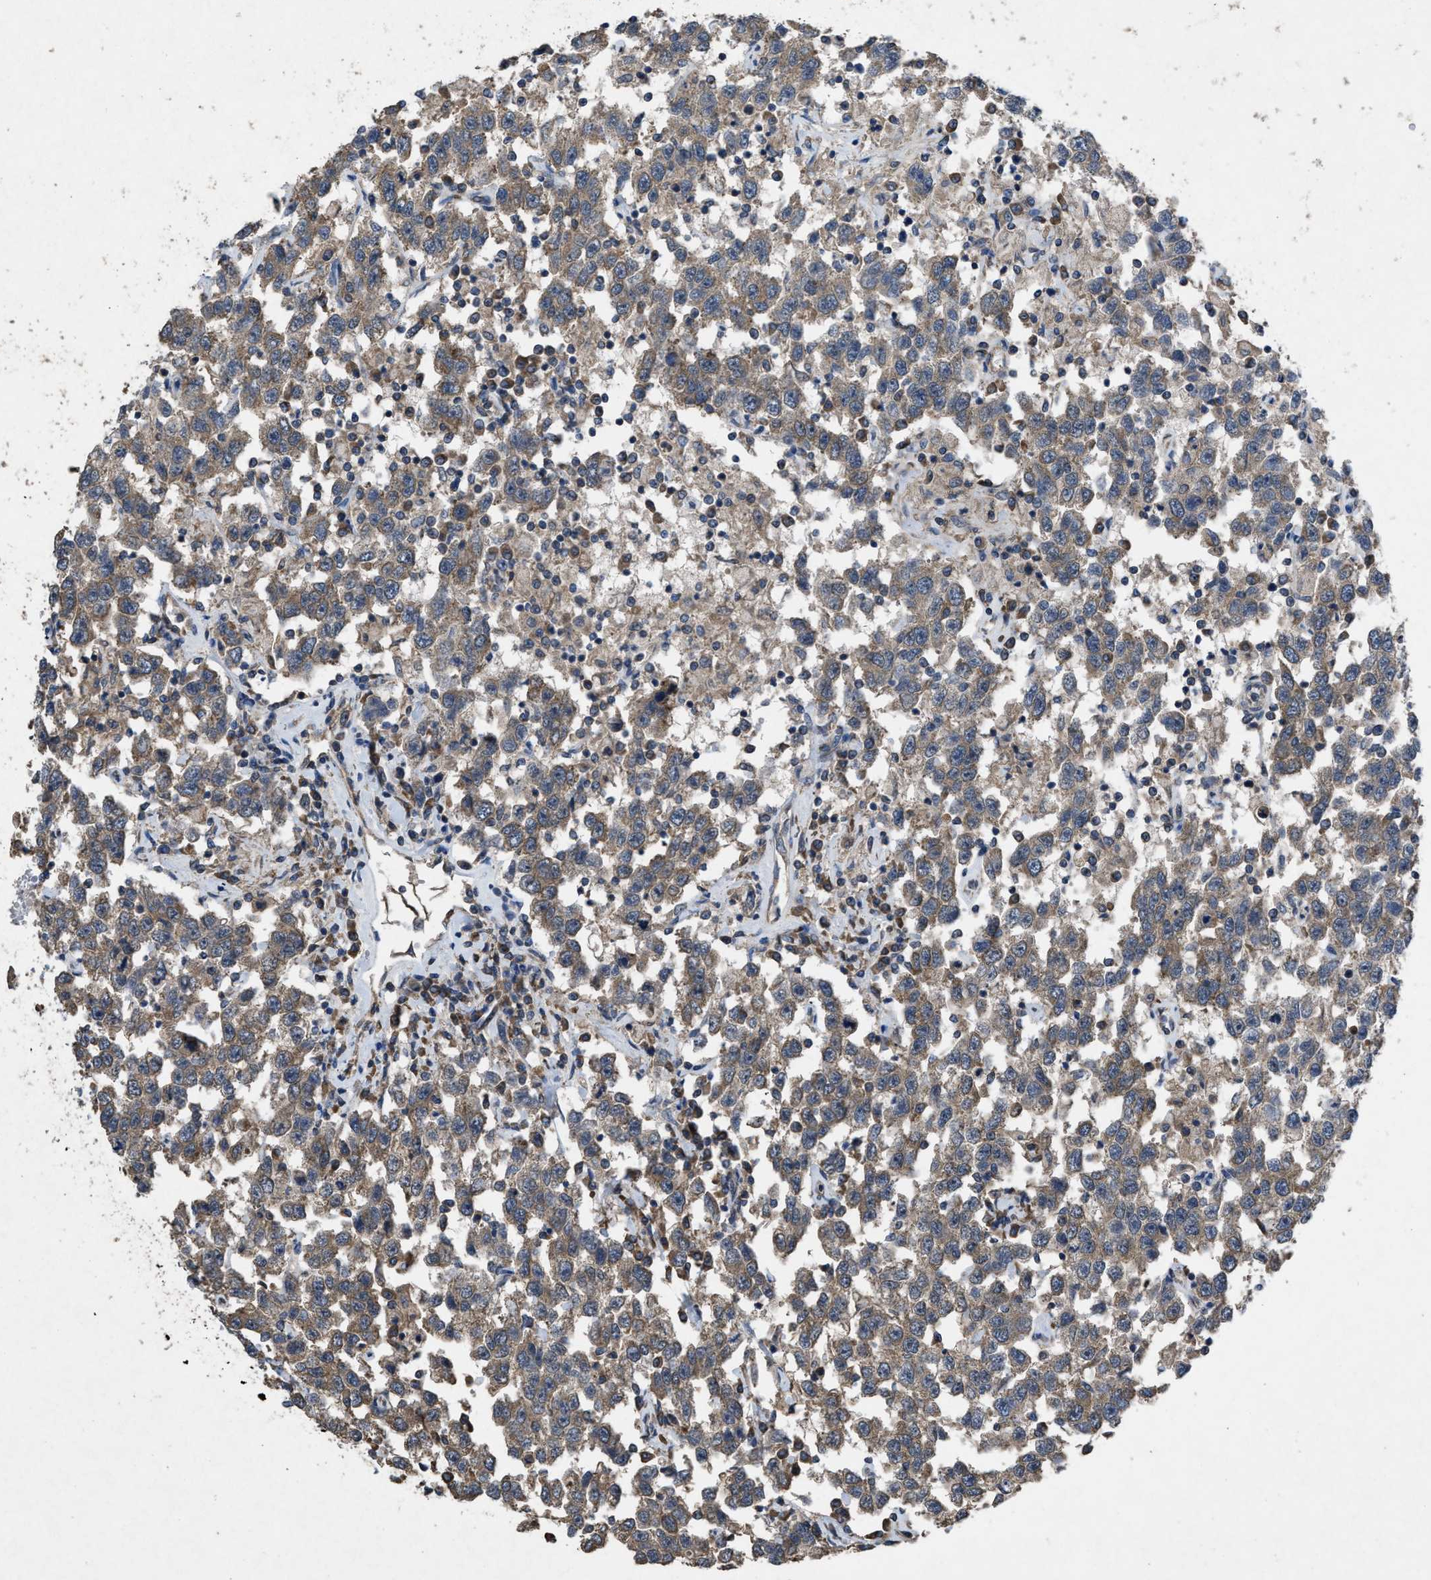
{"staining": {"intensity": "moderate", "quantity": ">75%", "location": "cytoplasmic/membranous"}, "tissue": "testis cancer", "cell_type": "Tumor cells", "image_type": "cancer", "snomed": [{"axis": "morphology", "description": "Seminoma, NOS"}, {"axis": "topography", "description": "Testis"}], "caption": "Immunohistochemistry (IHC) histopathology image of human seminoma (testis) stained for a protein (brown), which shows medium levels of moderate cytoplasmic/membranous positivity in about >75% of tumor cells.", "gene": "ARL6", "patient": {"sex": "male", "age": 41}}